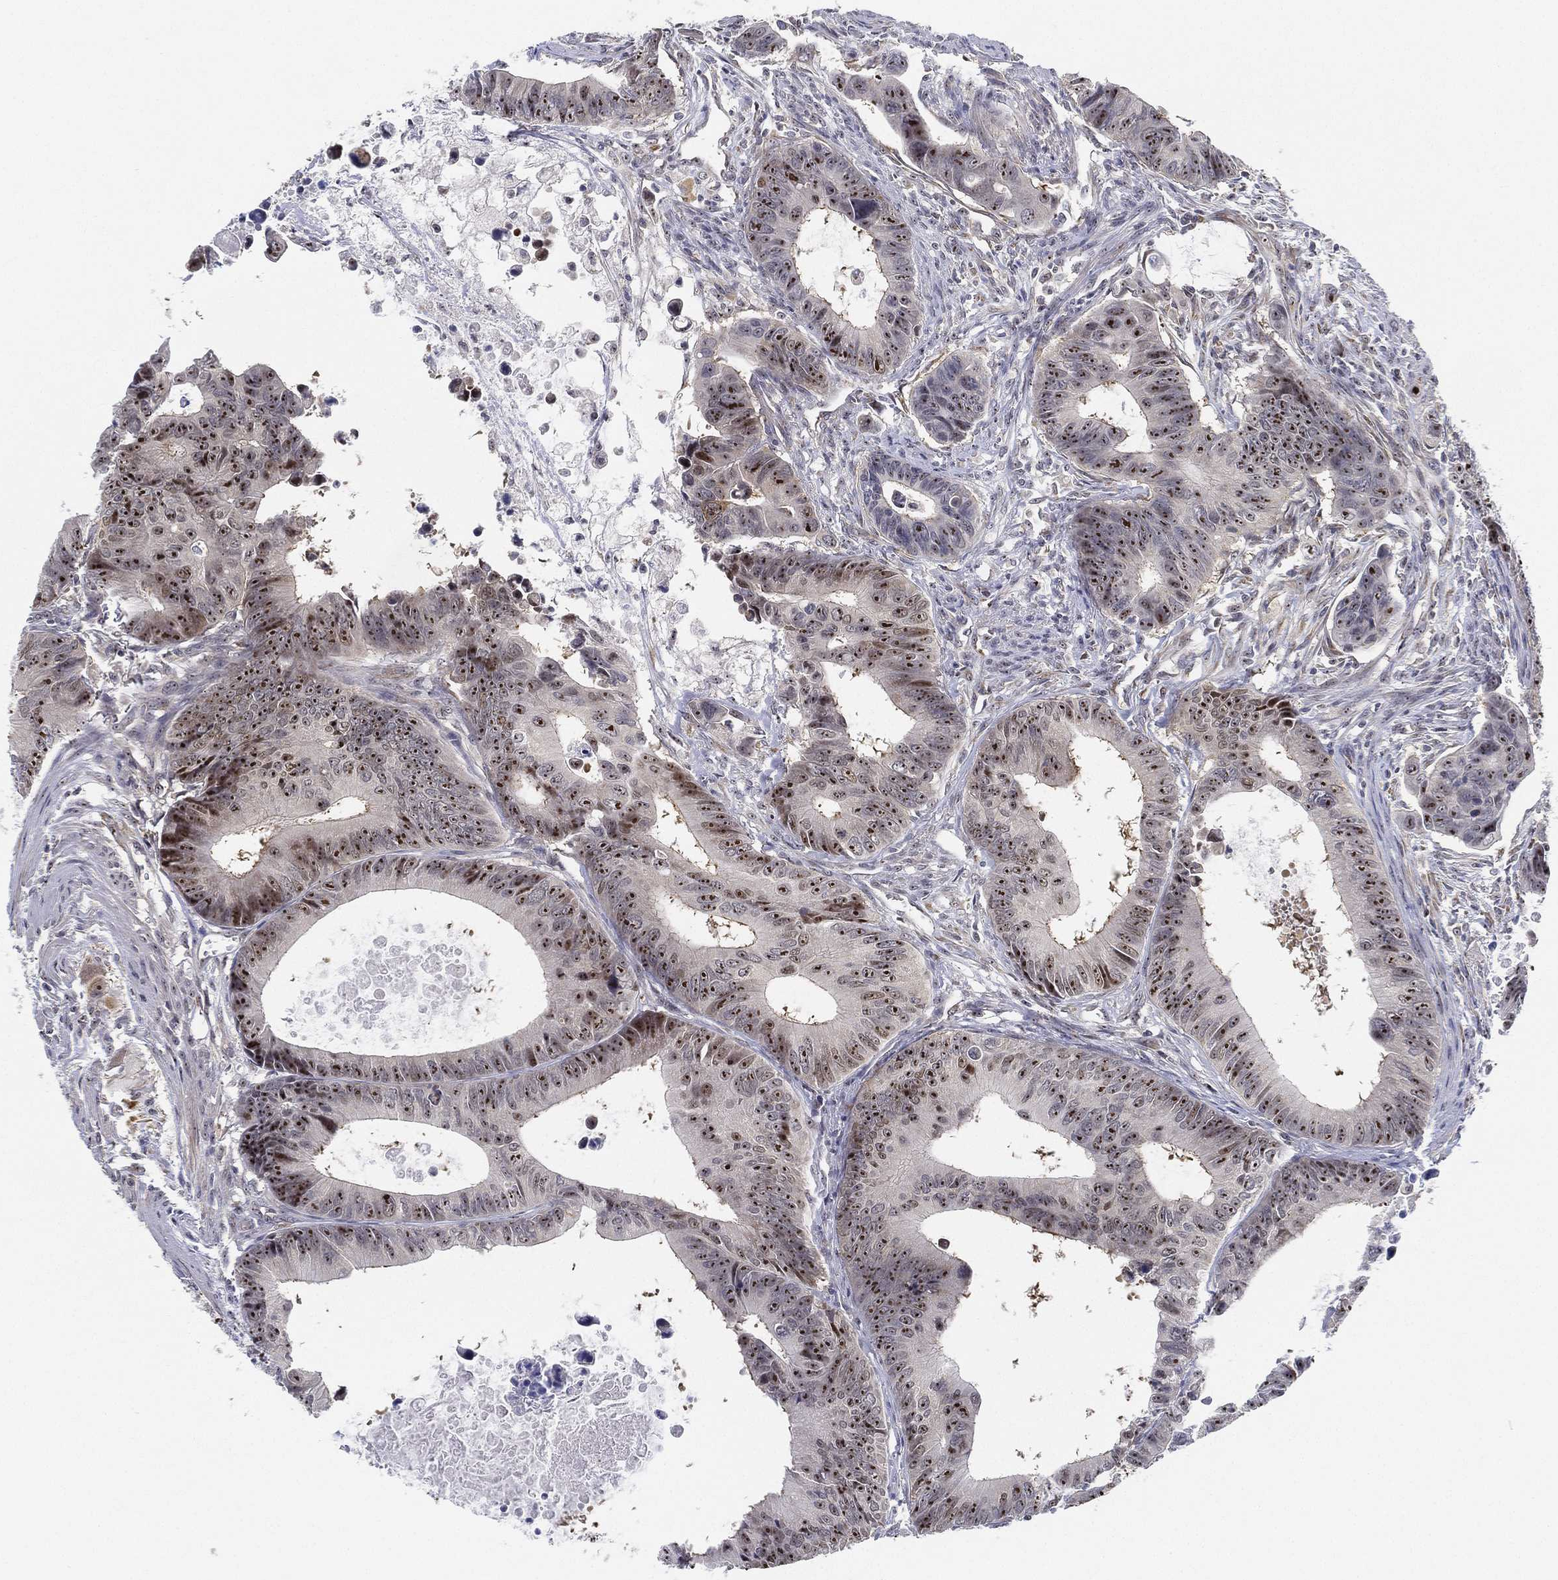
{"staining": {"intensity": "strong", "quantity": ">75%", "location": "nuclear"}, "tissue": "colorectal cancer", "cell_type": "Tumor cells", "image_type": "cancer", "snomed": [{"axis": "morphology", "description": "Adenocarcinoma, NOS"}, {"axis": "topography", "description": "Colon"}], "caption": "Tumor cells exhibit high levels of strong nuclear positivity in approximately >75% of cells in adenocarcinoma (colorectal).", "gene": "PPP1R16B", "patient": {"sex": "female", "age": 87}}